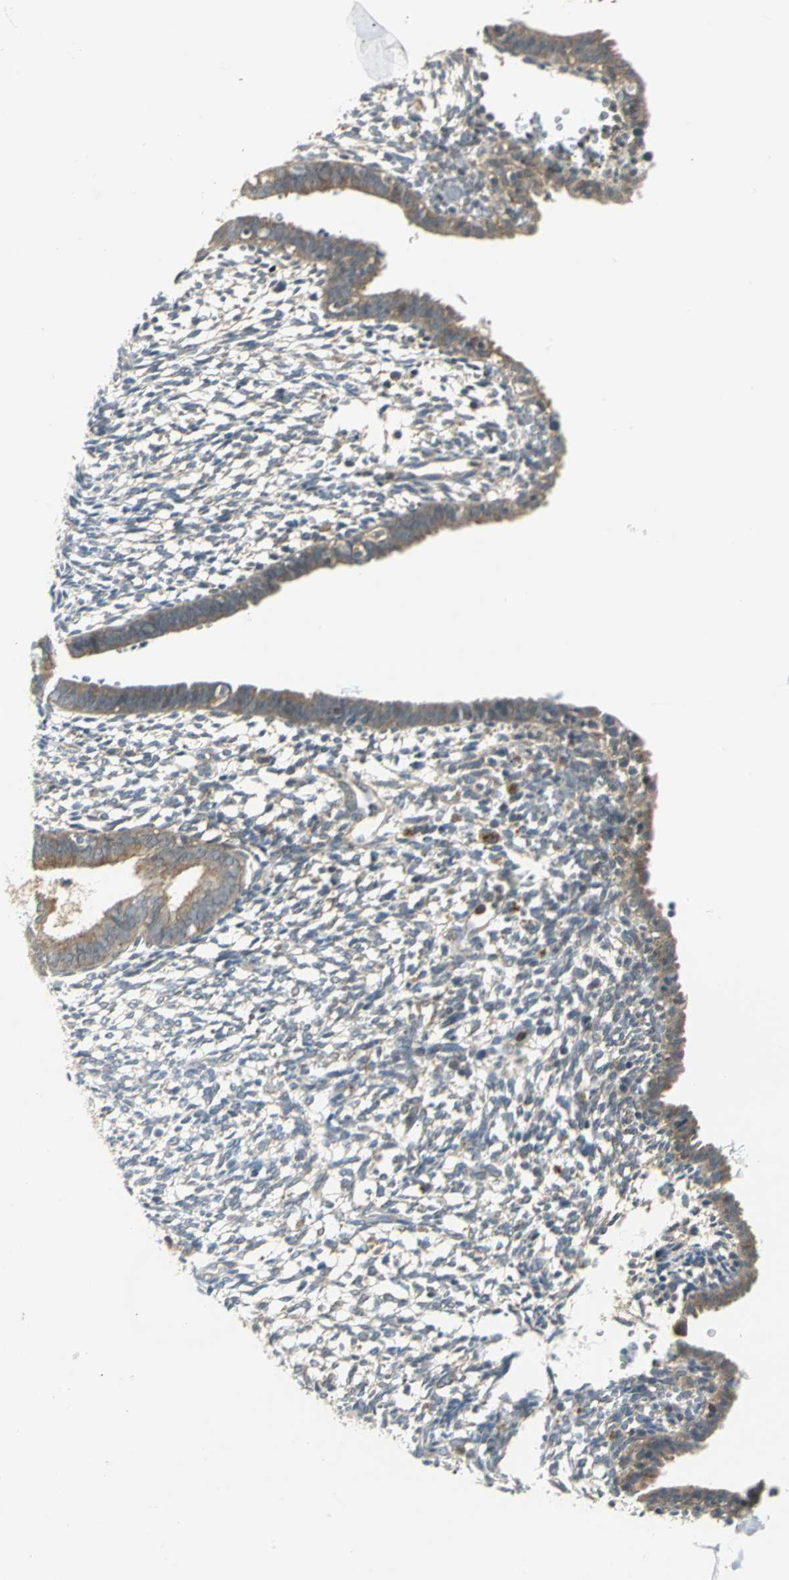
{"staining": {"intensity": "negative", "quantity": "none", "location": "none"}, "tissue": "endometrium", "cell_type": "Cells in endometrial stroma", "image_type": "normal", "snomed": [{"axis": "morphology", "description": "Normal tissue, NOS"}, {"axis": "morphology", "description": "Atrophy, NOS"}, {"axis": "topography", "description": "Uterus"}, {"axis": "topography", "description": "Endometrium"}], "caption": "DAB immunohistochemical staining of unremarkable human endometrium displays no significant staining in cells in endometrial stroma. Brightfield microscopy of IHC stained with DAB (brown) and hematoxylin (blue), captured at high magnification.", "gene": "MAPK8IP3", "patient": {"sex": "female", "age": 68}}